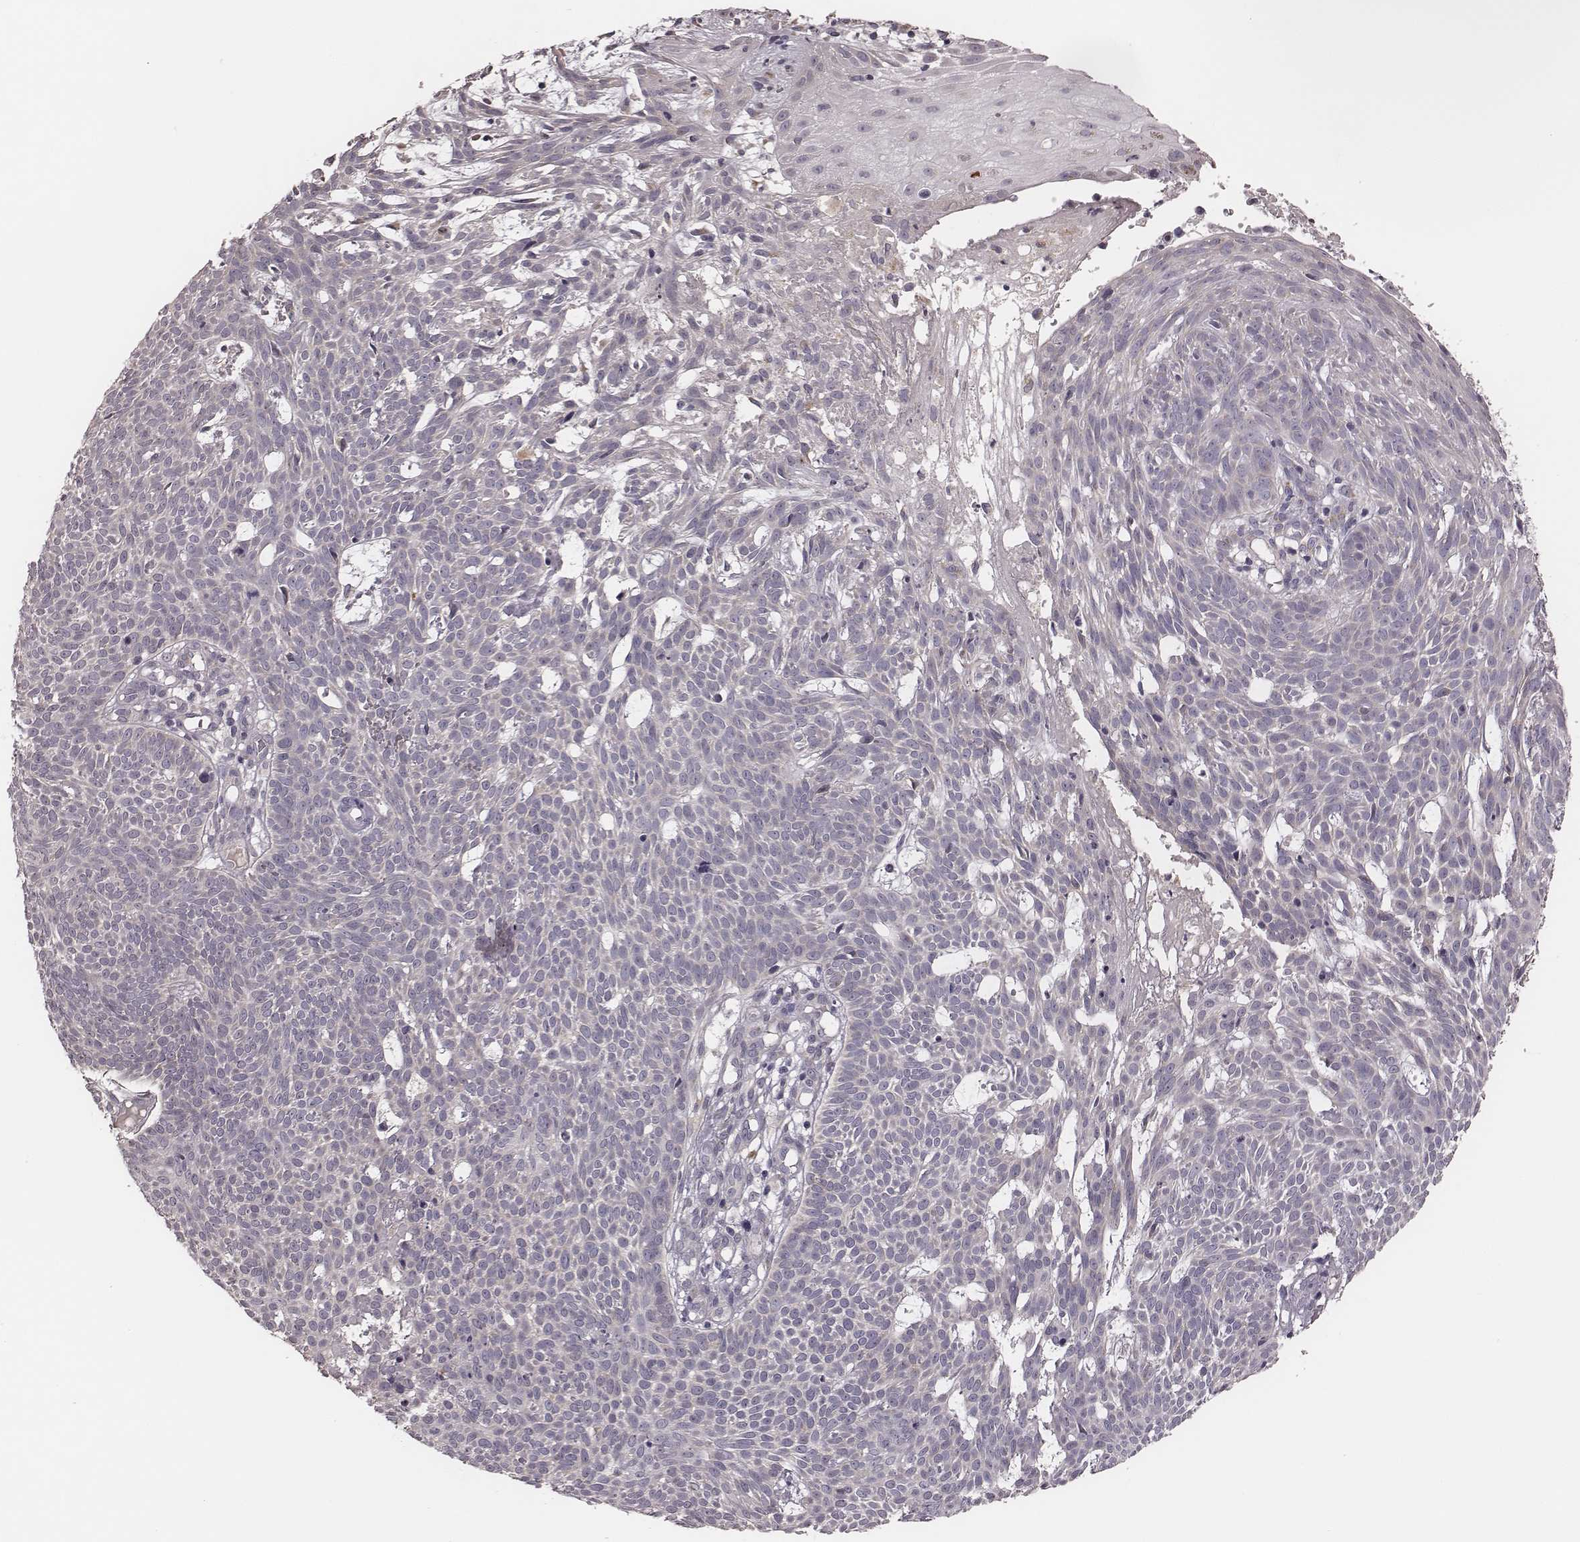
{"staining": {"intensity": "negative", "quantity": "none", "location": "none"}, "tissue": "skin cancer", "cell_type": "Tumor cells", "image_type": "cancer", "snomed": [{"axis": "morphology", "description": "Basal cell carcinoma"}, {"axis": "topography", "description": "Skin"}], "caption": "Image shows no significant protein staining in tumor cells of skin basal cell carcinoma.", "gene": "P2RX5", "patient": {"sex": "male", "age": 59}}